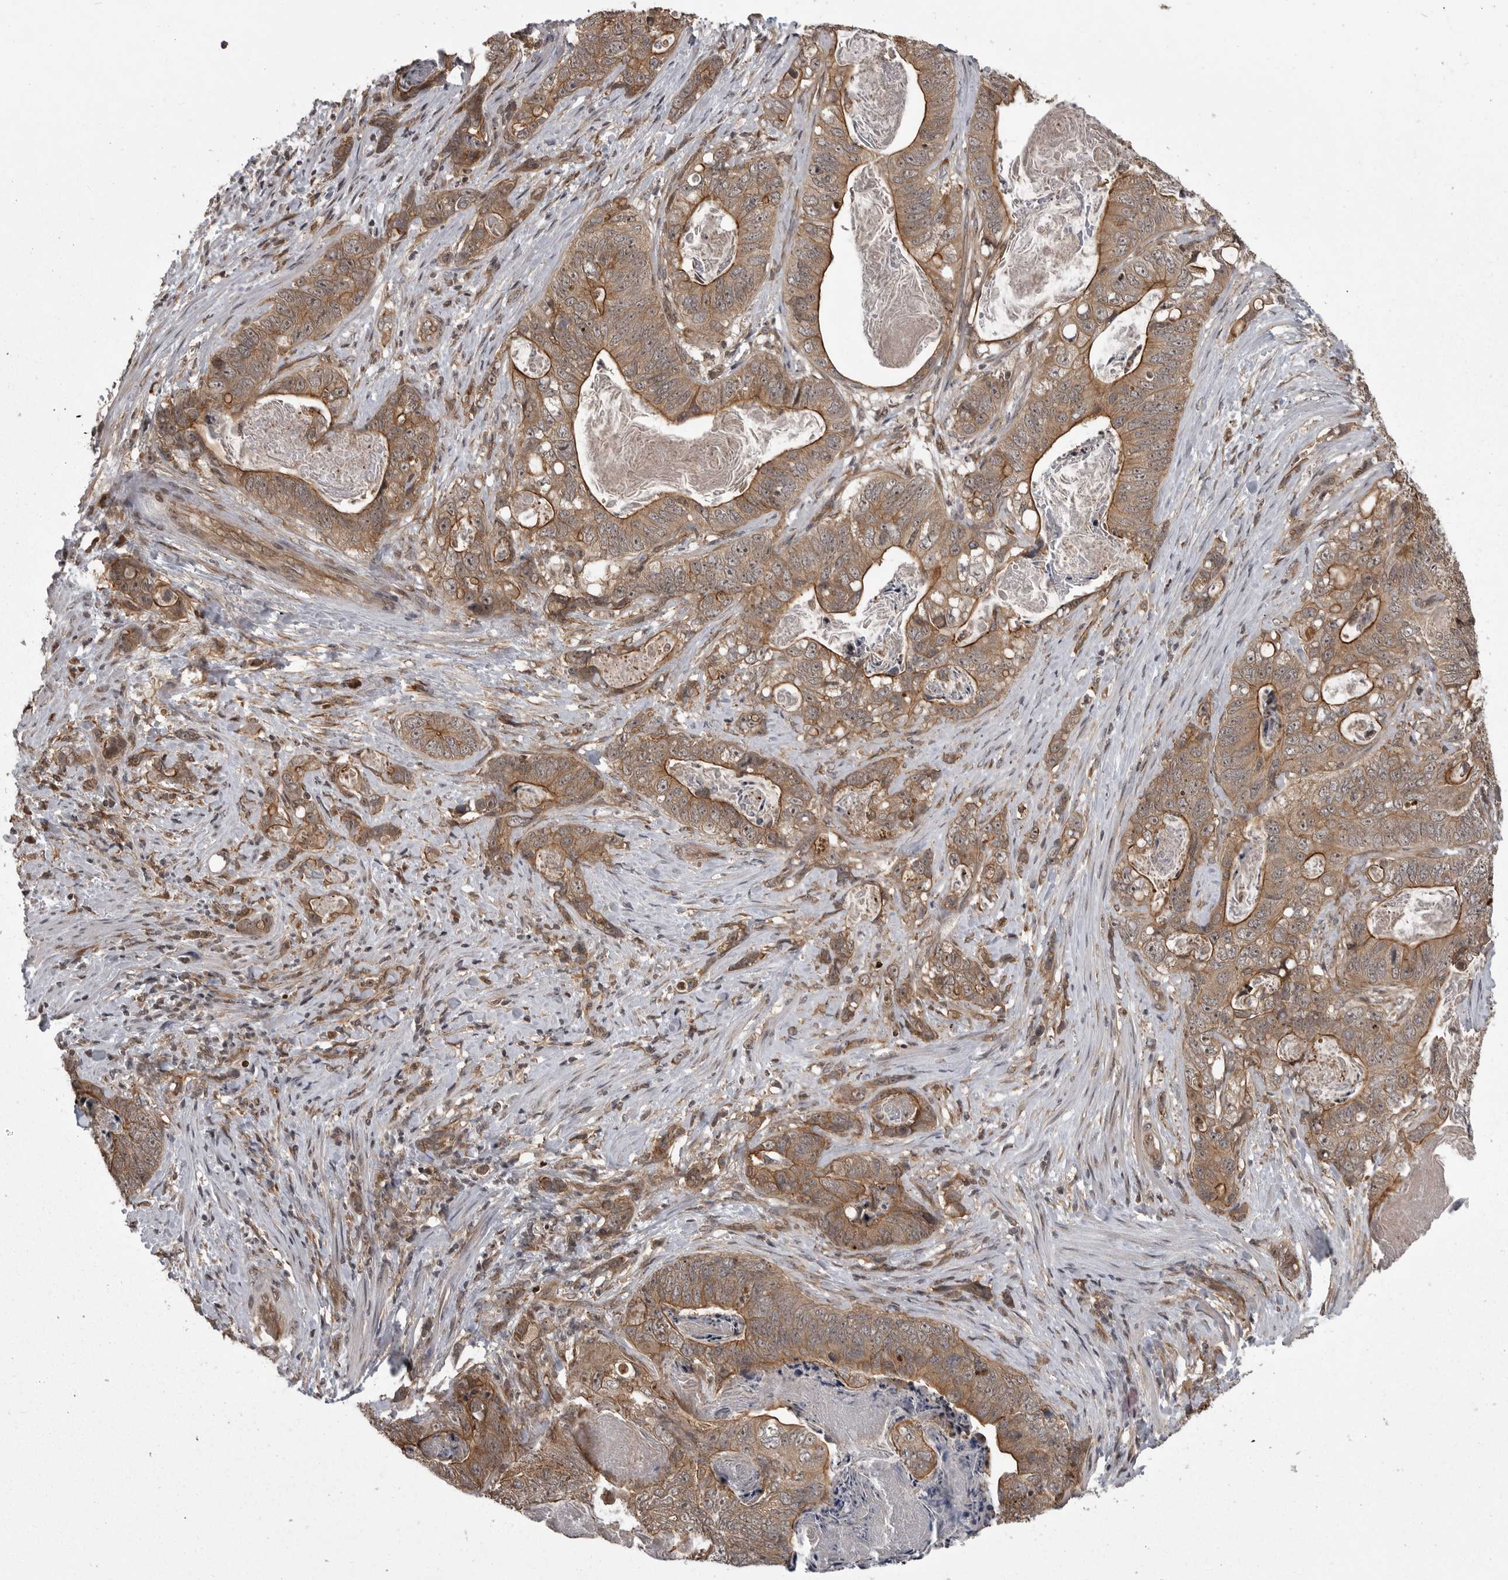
{"staining": {"intensity": "moderate", "quantity": ">75%", "location": "cytoplasmic/membranous"}, "tissue": "stomach cancer", "cell_type": "Tumor cells", "image_type": "cancer", "snomed": [{"axis": "morphology", "description": "Normal tissue, NOS"}, {"axis": "morphology", "description": "Adenocarcinoma, NOS"}, {"axis": "topography", "description": "Stomach"}], "caption": "A high-resolution histopathology image shows immunohistochemistry (IHC) staining of stomach cancer, which demonstrates moderate cytoplasmic/membranous positivity in about >75% of tumor cells. (Brightfield microscopy of DAB IHC at high magnification).", "gene": "DNAJC8", "patient": {"sex": "female", "age": 89}}